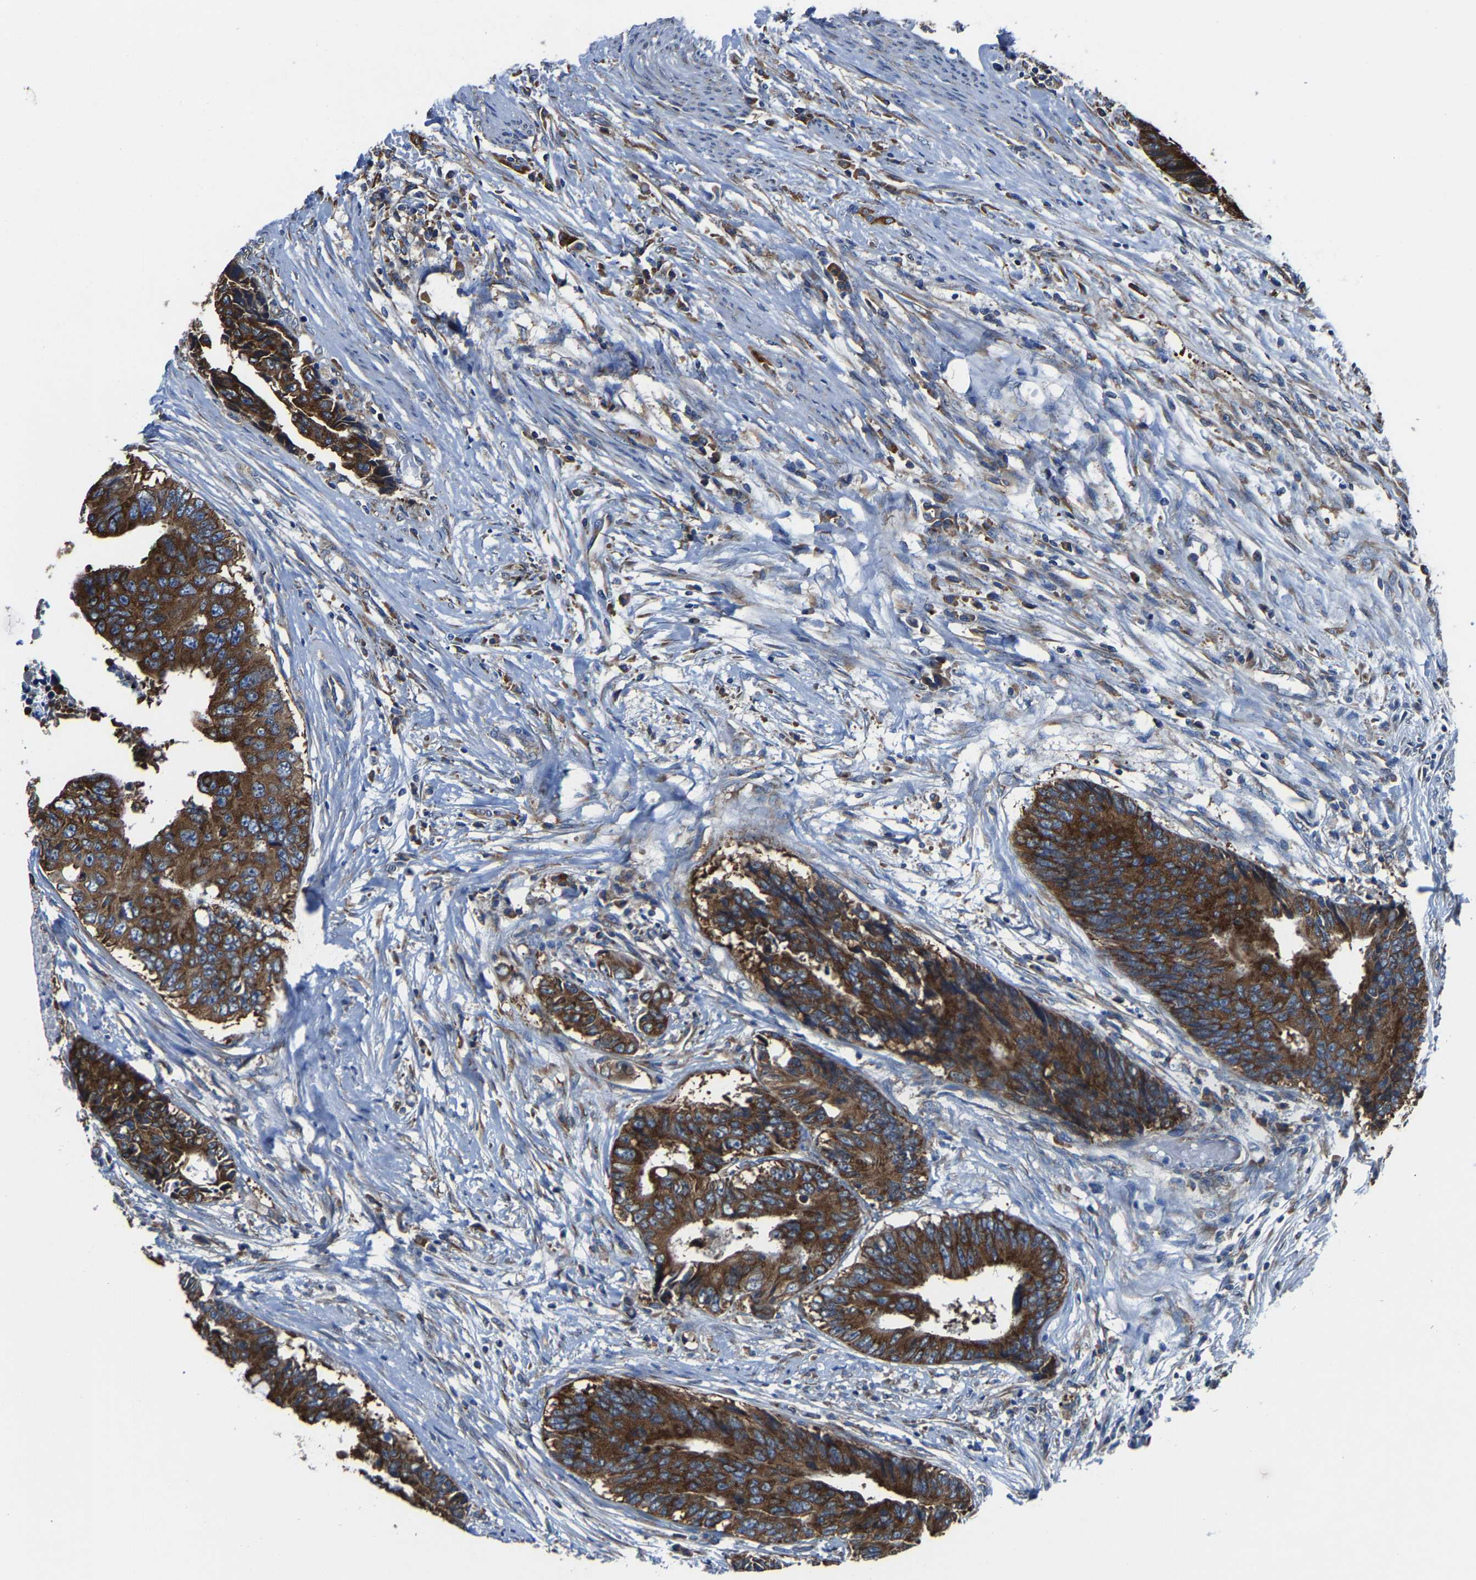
{"staining": {"intensity": "strong", "quantity": ">75%", "location": "cytoplasmic/membranous"}, "tissue": "colorectal cancer", "cell_type": "Tumor cells", "image_type": "cancer", "snomed": [{"axis": "morphology", "description": "Adenocarcinoma, NOS"}, {"axis": "topography", "description": "Rectum"}], "caption": "This image exhibits adenocarcinoma (colorectal) stained with IHC to label a protein in brown. The cytoplasmic/membranous of tumor cells show strong positivity for the protein. Nuclei are counter-stained blue.", "gene": "G3BP2", "patient": {"sex": "male", "age": 84}}